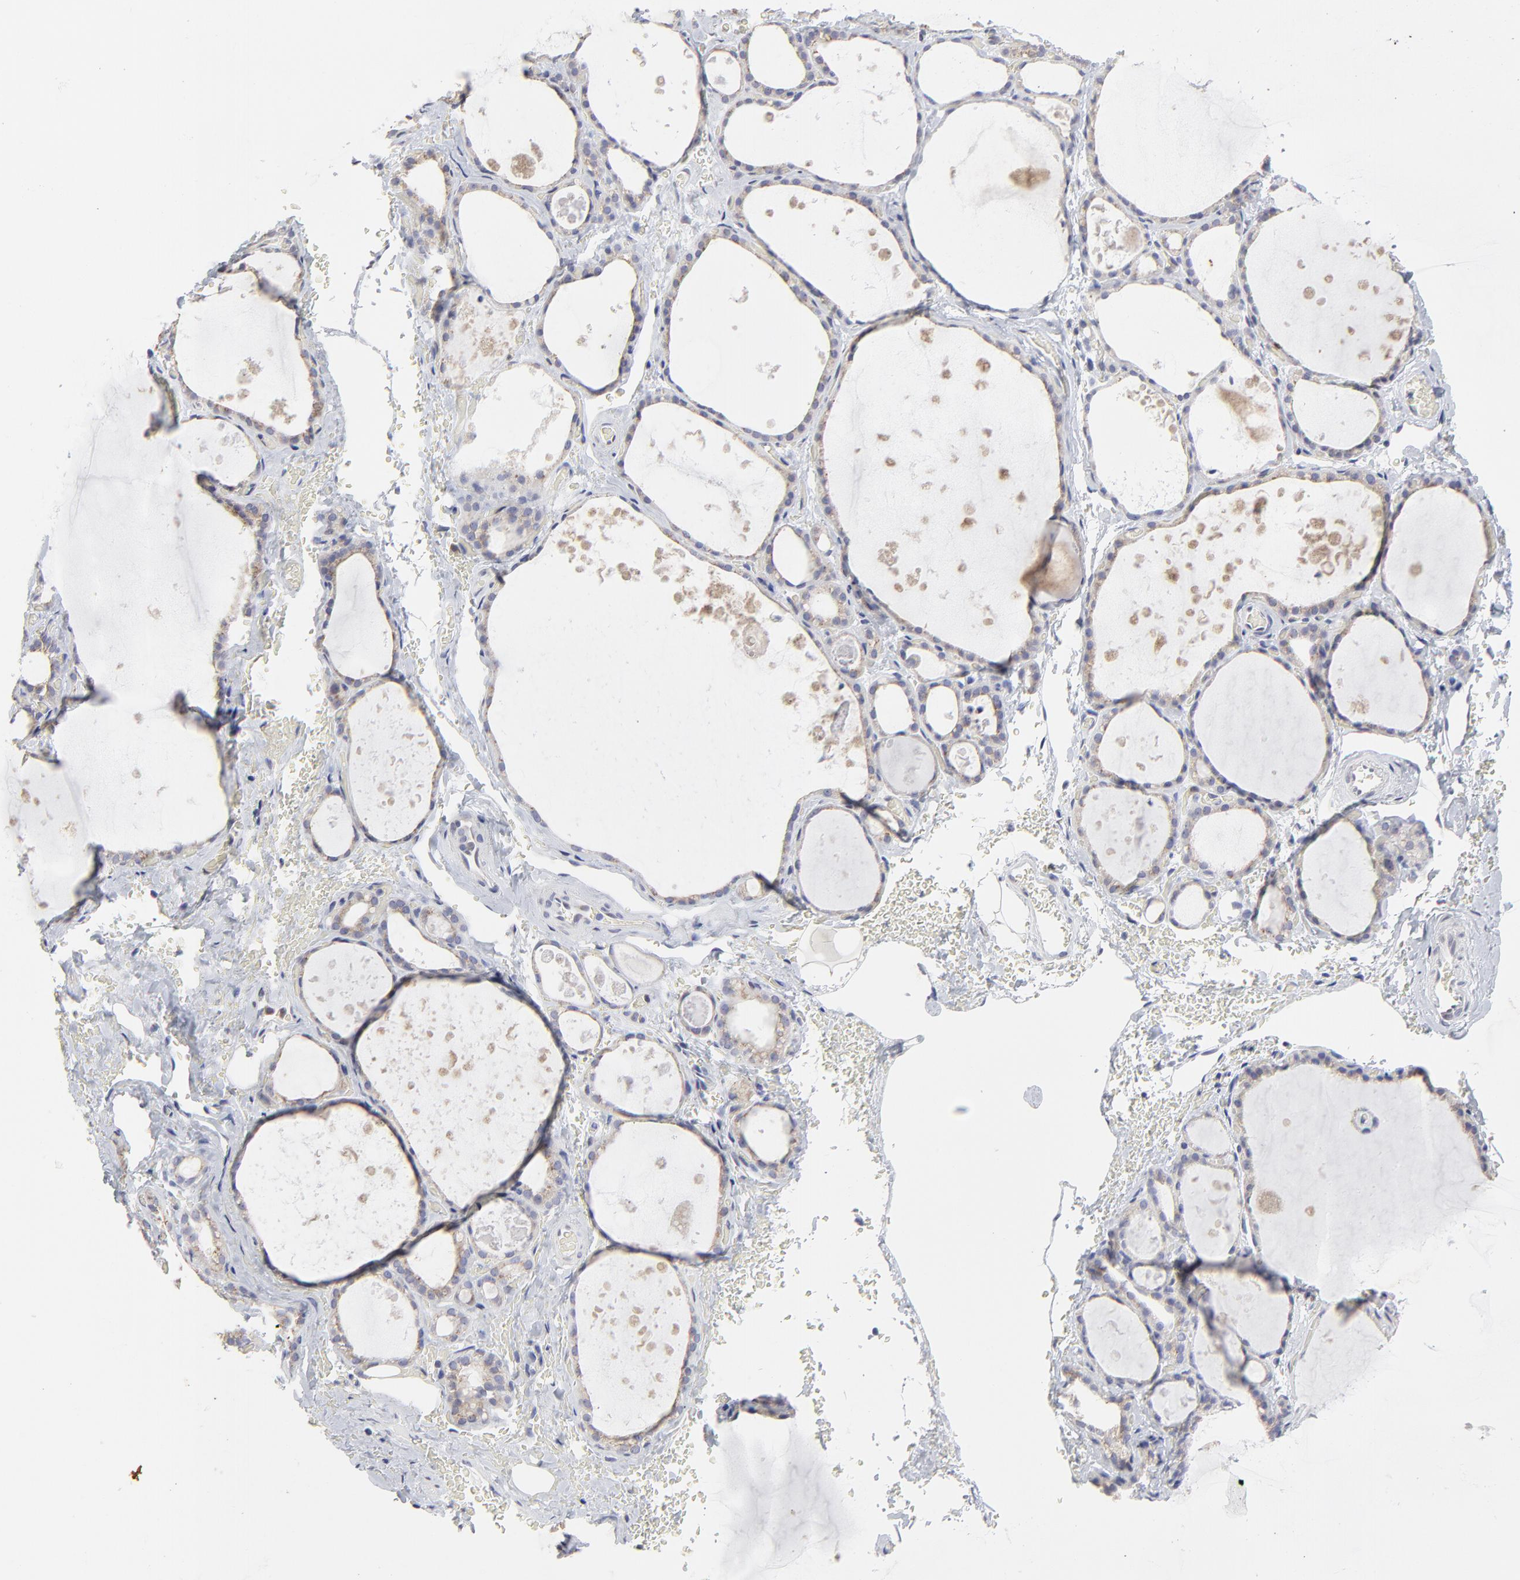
{"staining": {"intensity": "weak", "quantity": "<25%", "location": "cytoplasmic/membranous"}, "tissue": "thyroid gland", "cell_type": "Glandular cells", "image_type": "normal", "snomed": [{"axis": "morphology", "description": "Normal tissue, NOS"}, {"axis": "topography", "description": "Thyroid gland"}], "caption": "IHC of unremarkable human thyroid gland demonstrates no positivity in glandular cells.", "gene": "NCAPH", "patient": {"sex": "male", "age": 61}}